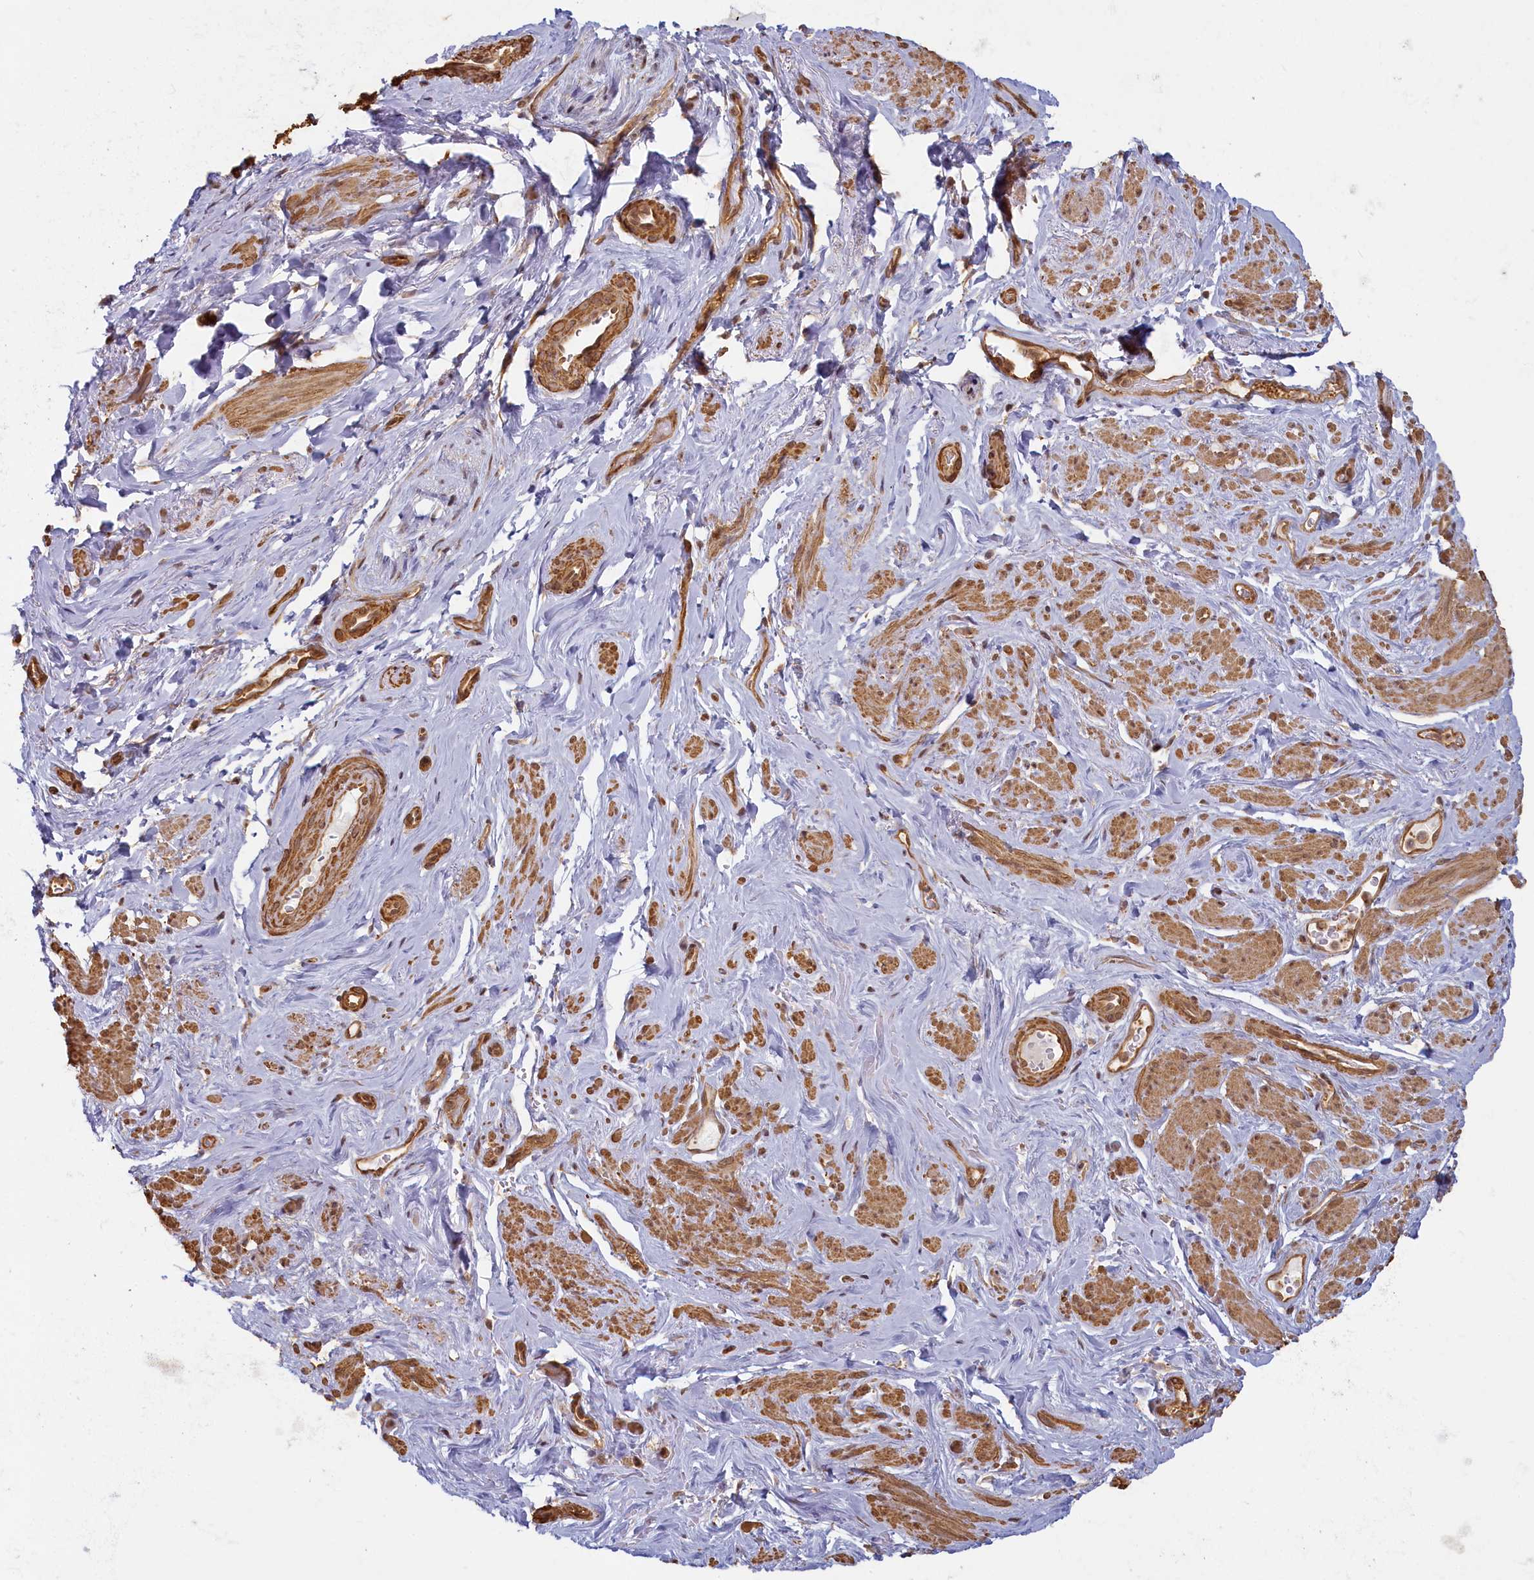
{"staining": {"intensity": "moderate", "quantity": "25%-75%", "location": "cytoplasmic/membranous,nuclear"}, "tissue": "smooth muscle", "cell_type": "Smooth muscle cells", "image_type": "normal", "snomed": [{"axis": "morphology", "description": "Normal tissue, NOS"}, {"axis": "topography", "description": "Smooth muscle"}, {"axis": "topography", "description": "Peripheral nerve tissue"}], "caption": "Smooth muscle stained for a protein reveals moderate cytoplasmic/membranous,nuclear positivity in smooth muscle cells. (Stains: DAB in brown, nuclei in blue, Microscopy: brightfield microscopy at high magnification).", "gene": "C19orf44", "patient": {"sex": "male", "age": 69}}